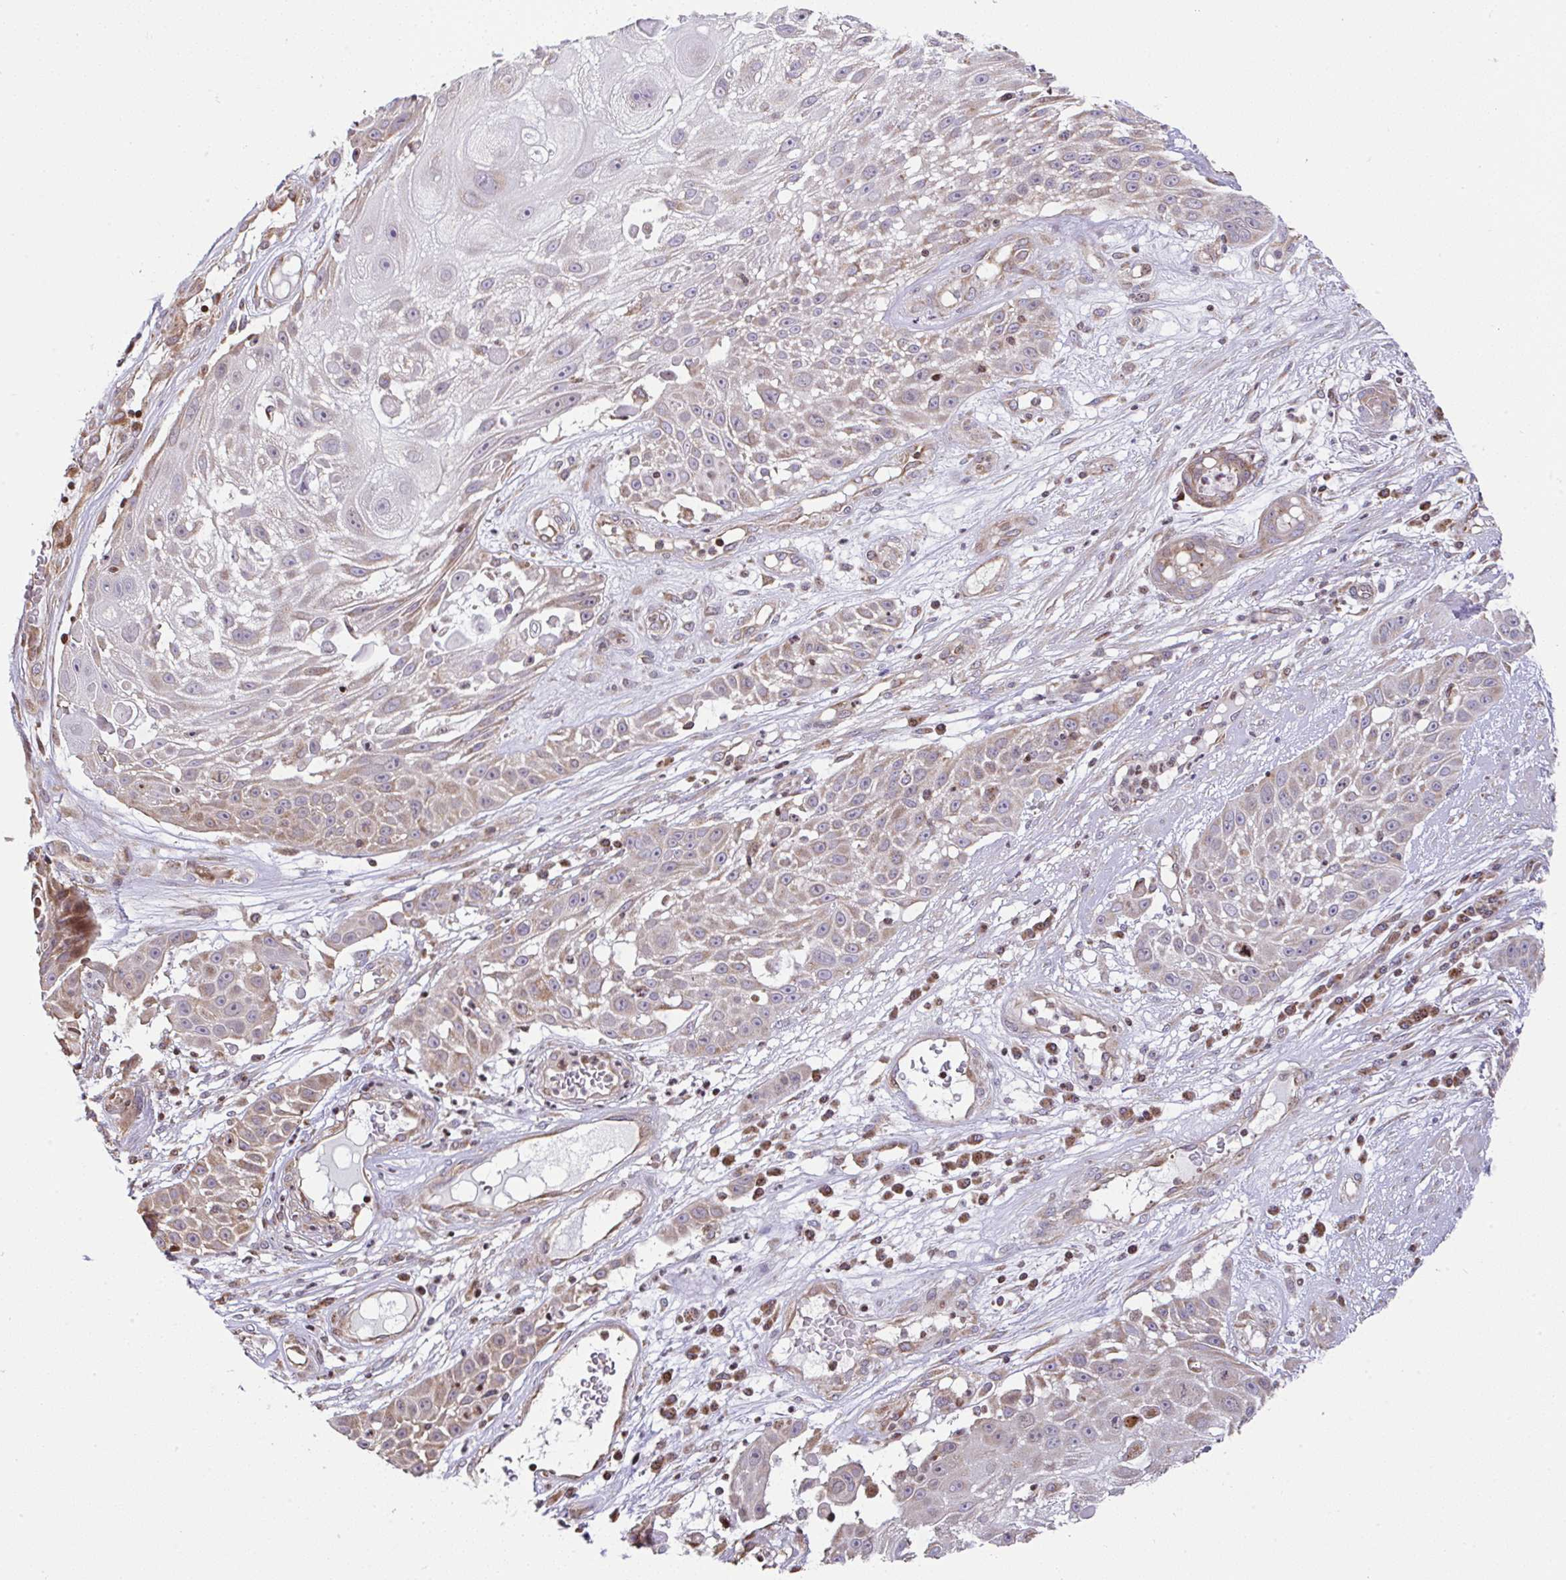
{"staining": {"intensity": "moderate", "quantity": "25%-75%", "location": "cytoplasmic/membranous"}, "tissue": "skin cancer", "cell_type": "Tumor cells", "image_type": "cancer", "snomed": [{"axis": "morphology", "description": "Squamous cell carcinoma, NOS"}, {"axis": "topography", "description": "Skin"}], "caption": "The image demonstrates immunohistochemical staining of skin squamous cell carcinoma. There is moderate cytoplasmic/membranous staining is present in approximately 25%-75% of tumor cells. Nuclei are stained in blue.", "gene": "FIGNL1", "patient": {"sex": "female", "age": 86}}